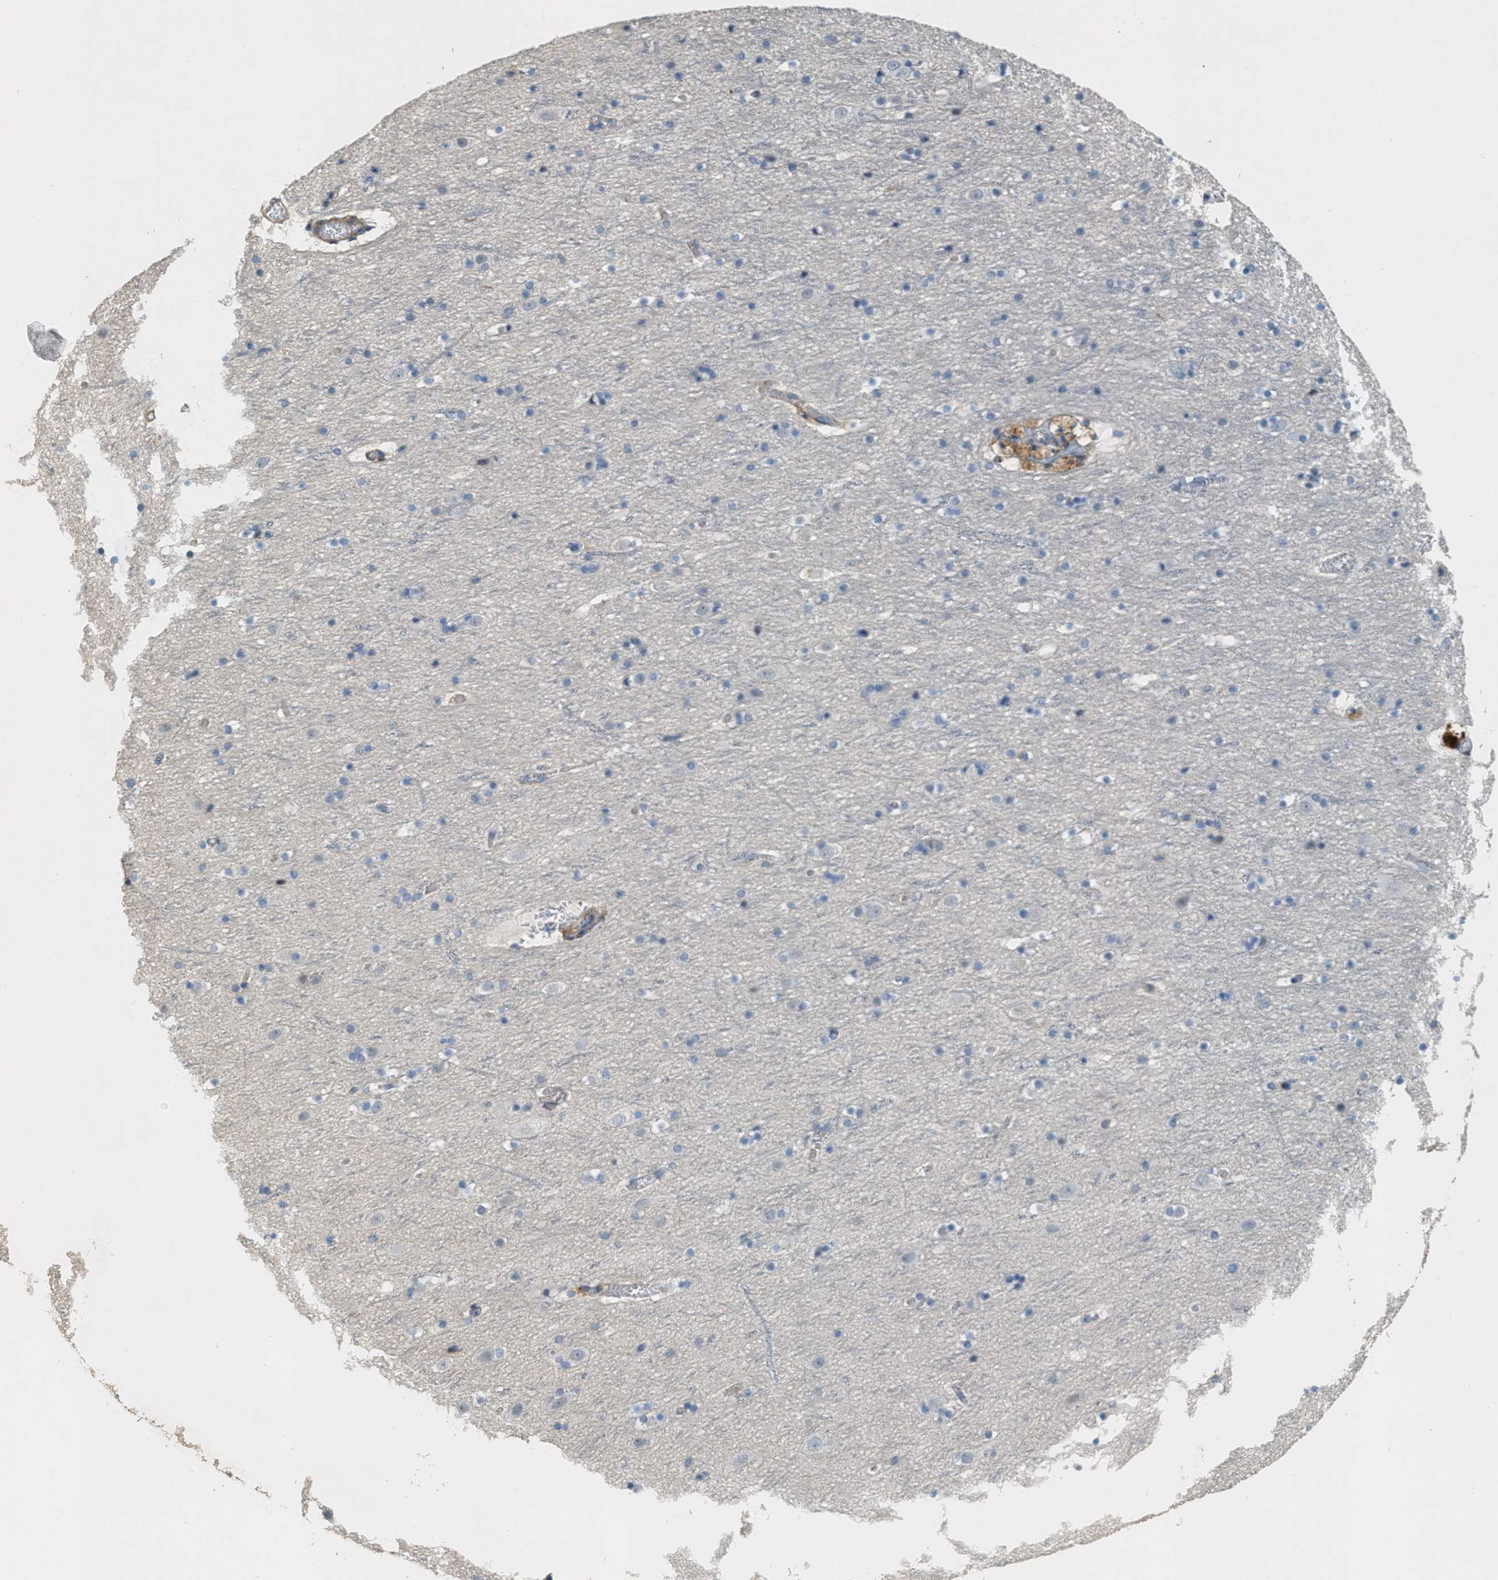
{"staining": {"intensity": "weak", "quantity": ">75%", "location": "cytoplasmic/membranous"}, "tissue": "cerebral cortex", "cell_type": "Endothelial cells", "image_type": "normal", "snomed": [{"axis": "morphology", "description": "Normal tissue, NOS"}, {"axis": "topography", "description": "Cerebral cortex"}], "caption": "Weak cytoplasmic/membranous expression for a protein is appreciated in about >75% of endothelial cells of benign cerebral cortex using immunohistochemistry (IHC).", "gene": "ADCY5", "patient": {"sex": "male", "age": 45}}